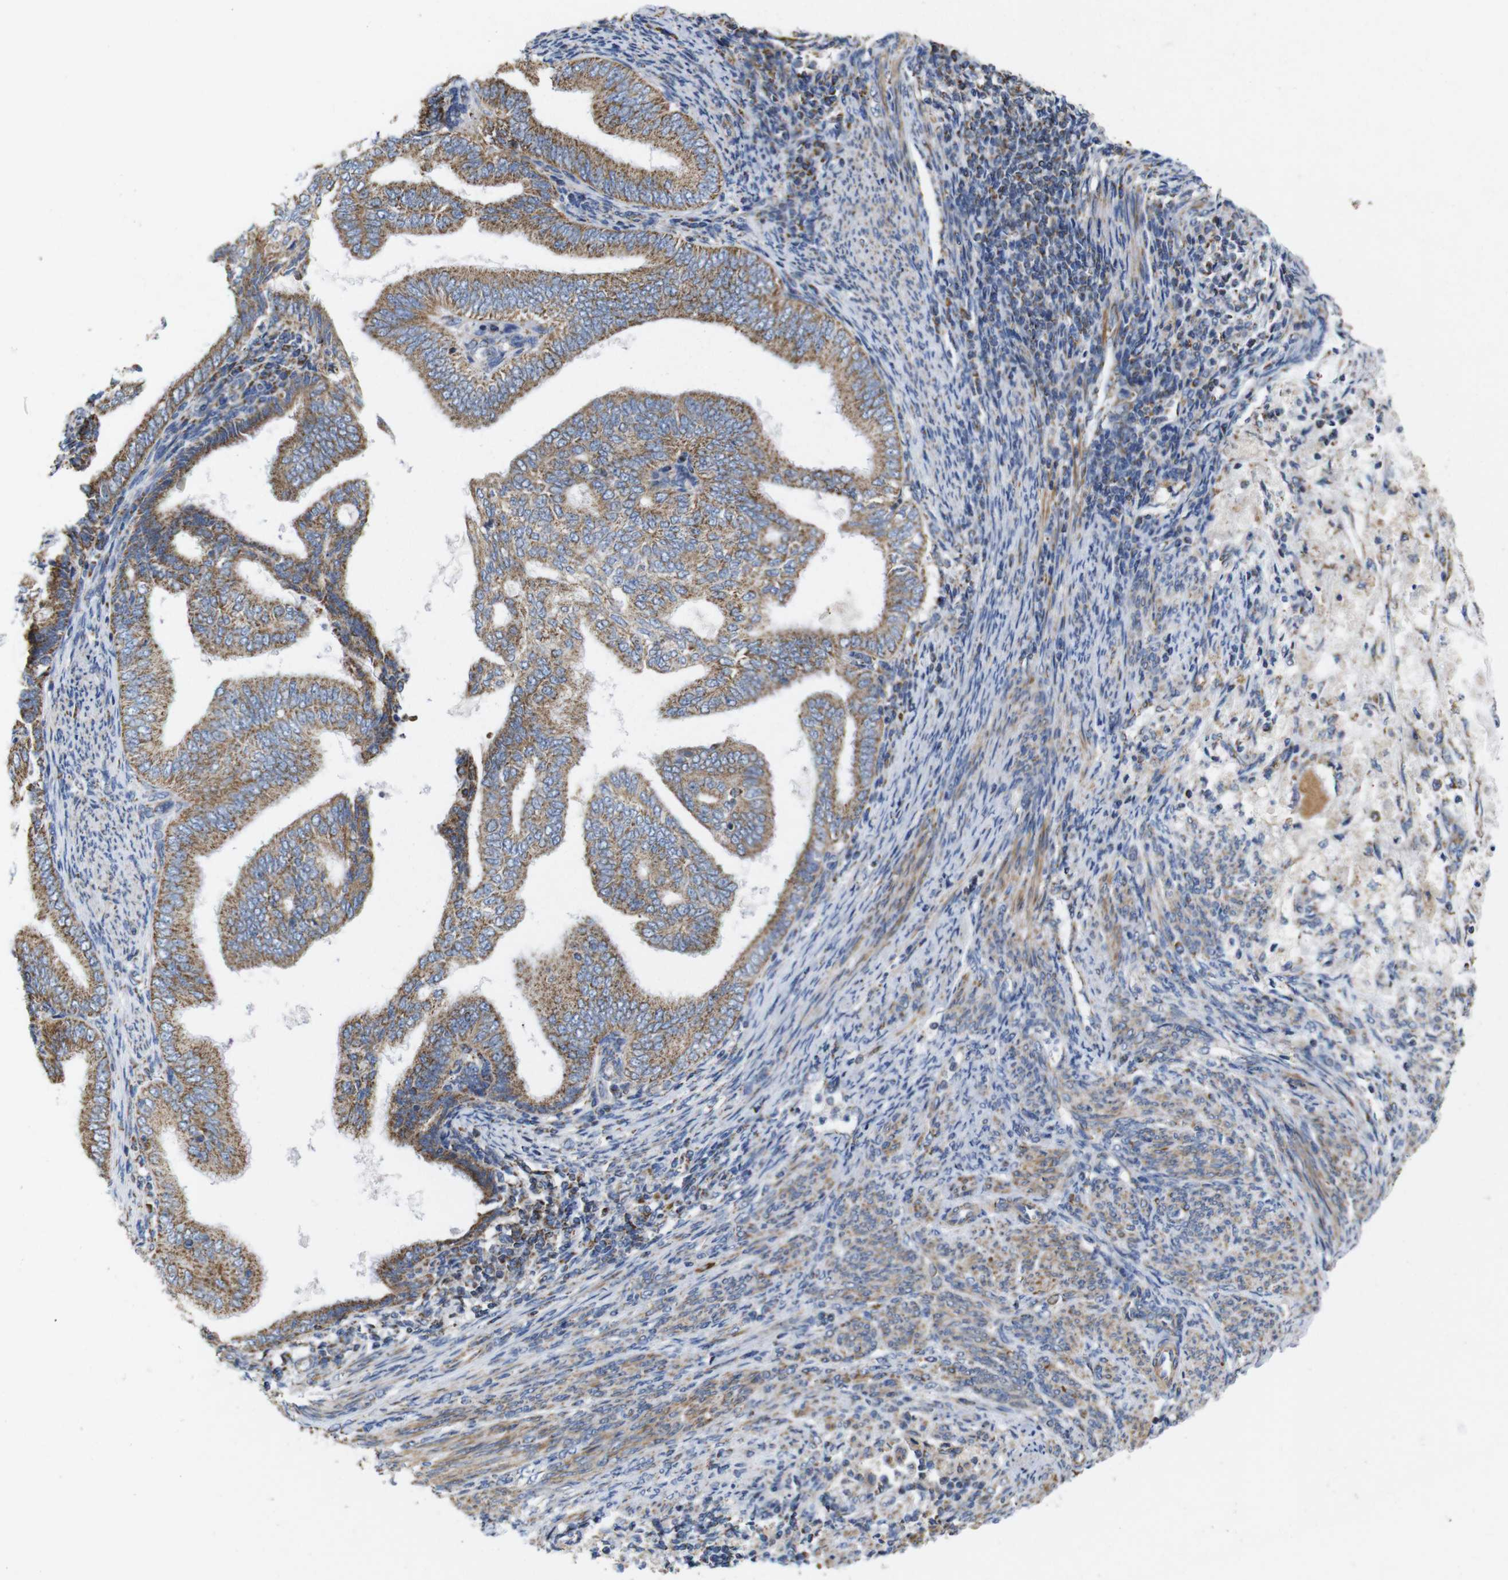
{"staining": {"intensity": "moderate", "quantity": ">75%", "location": "cytoplasmic/membranous"}, "tissue": "endometrial cancer", "cell_type": "Tumor cells", "image_type": "cancer", "snomed": [{"axis": "morphology", "description": "Adenocarcinoma, NOS"}, {"axis": "topography", "description": "Endometrium"}], "caption": "An image of human adenocarcinoma (endometrial) stained for a protein displays moderate cytoplasmic/membranous brown staining in tumor cells.", "gene": "FAM171B", "patient": {"sex": "female", "age": 58}}